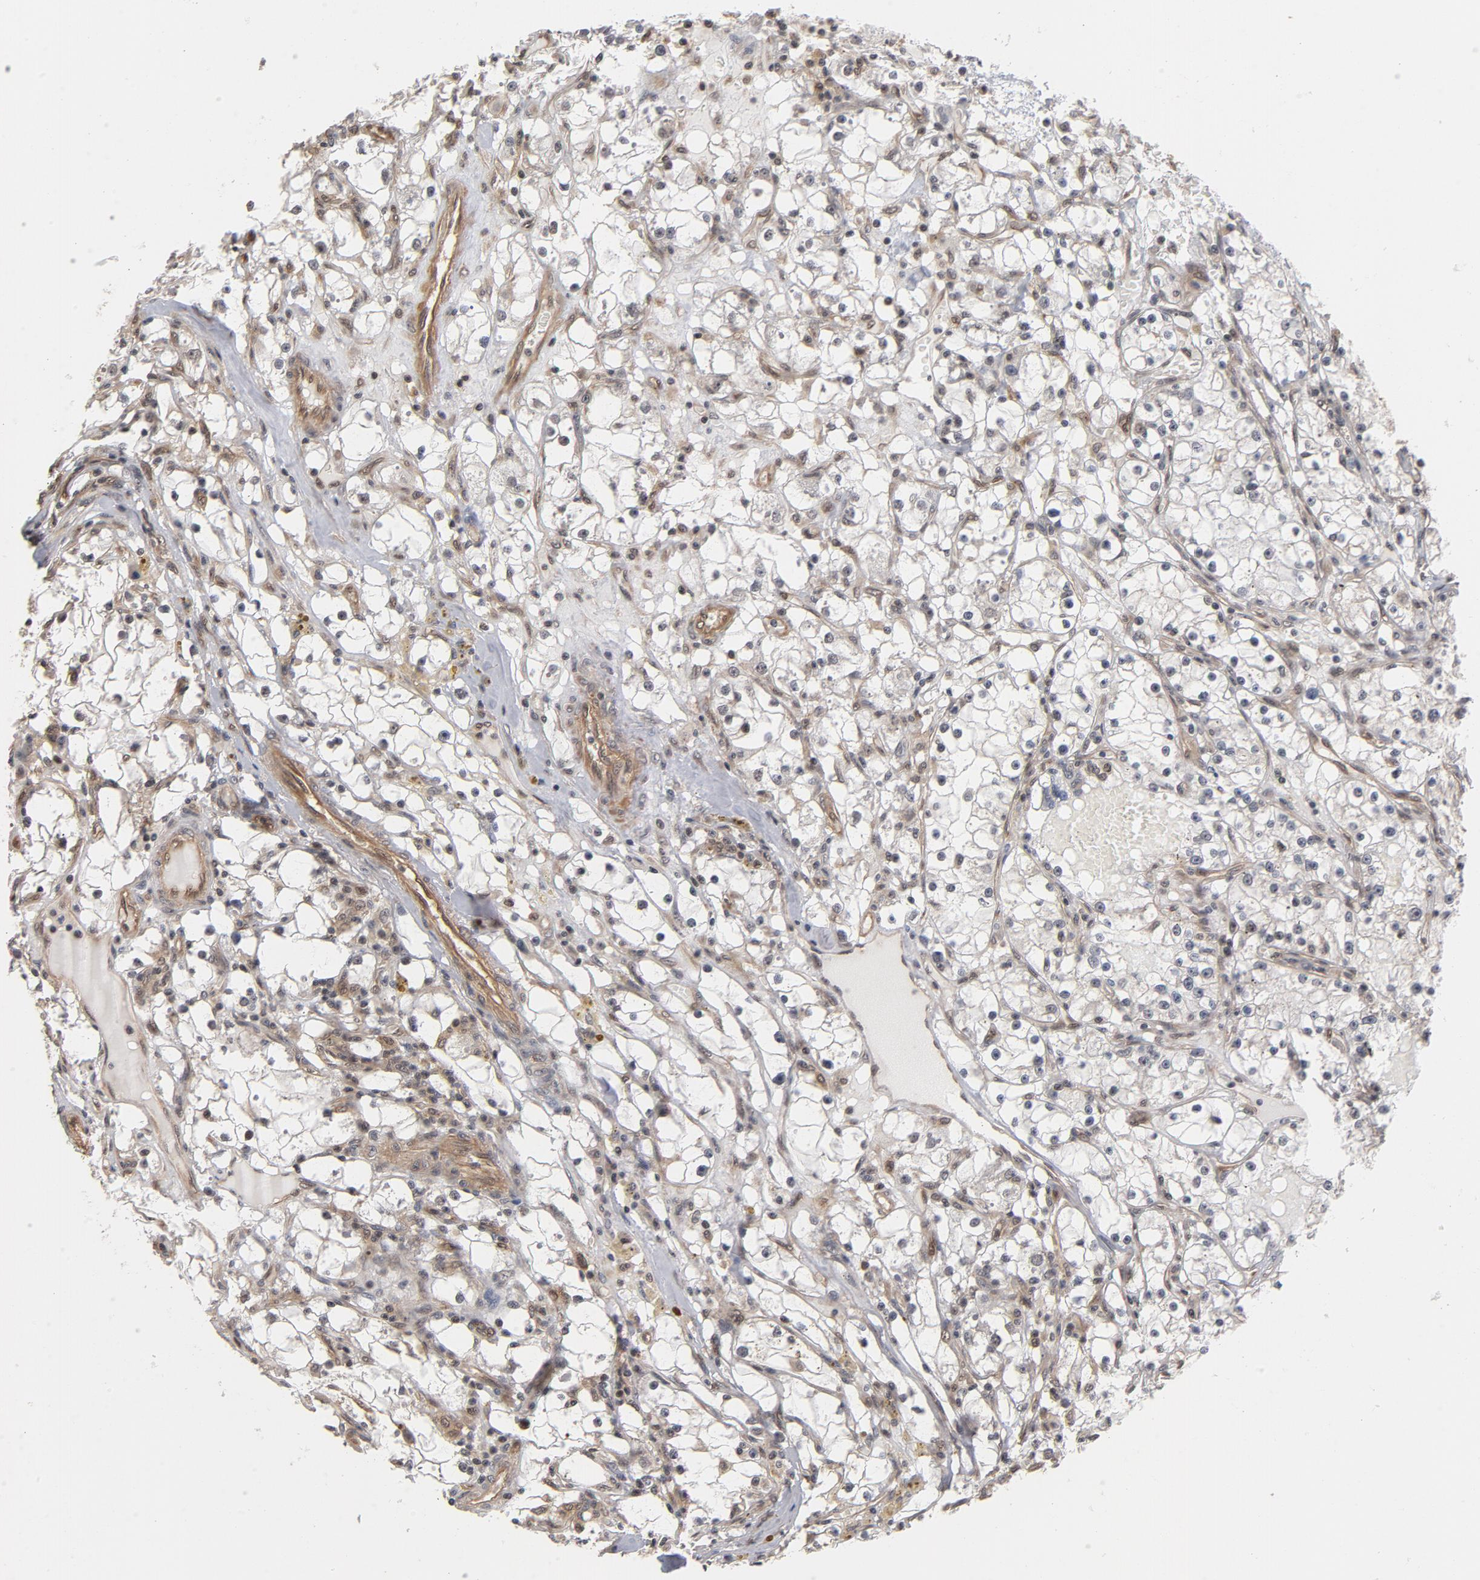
{"staining": {"intensity": "moderate", "quantity": "25%-75%", "location": "cytoplasmic/membranous"}, "tissue": "renal cancer", "cell_type": "Tumor cells", "image_type": "cancer", "snomed": [{"axis": "morphology", "description": "Adenocarcinoma, NOS"}, {"axis": "topography", "description": "Kidney"}], "caption": "Protein positivity by immunohistochemistry (IHC) shows moderate cytoplasmic/membranous expression in approximately 25%-75% of tumor cells in adenocarcinoma (renal). The staining is performed using DAB brown chromogen to label protein expression. The nuclei are counter-stained blue using hematoxylin.", "gene": "CDC37", "patient": {"sex": "male", "age": 56}}